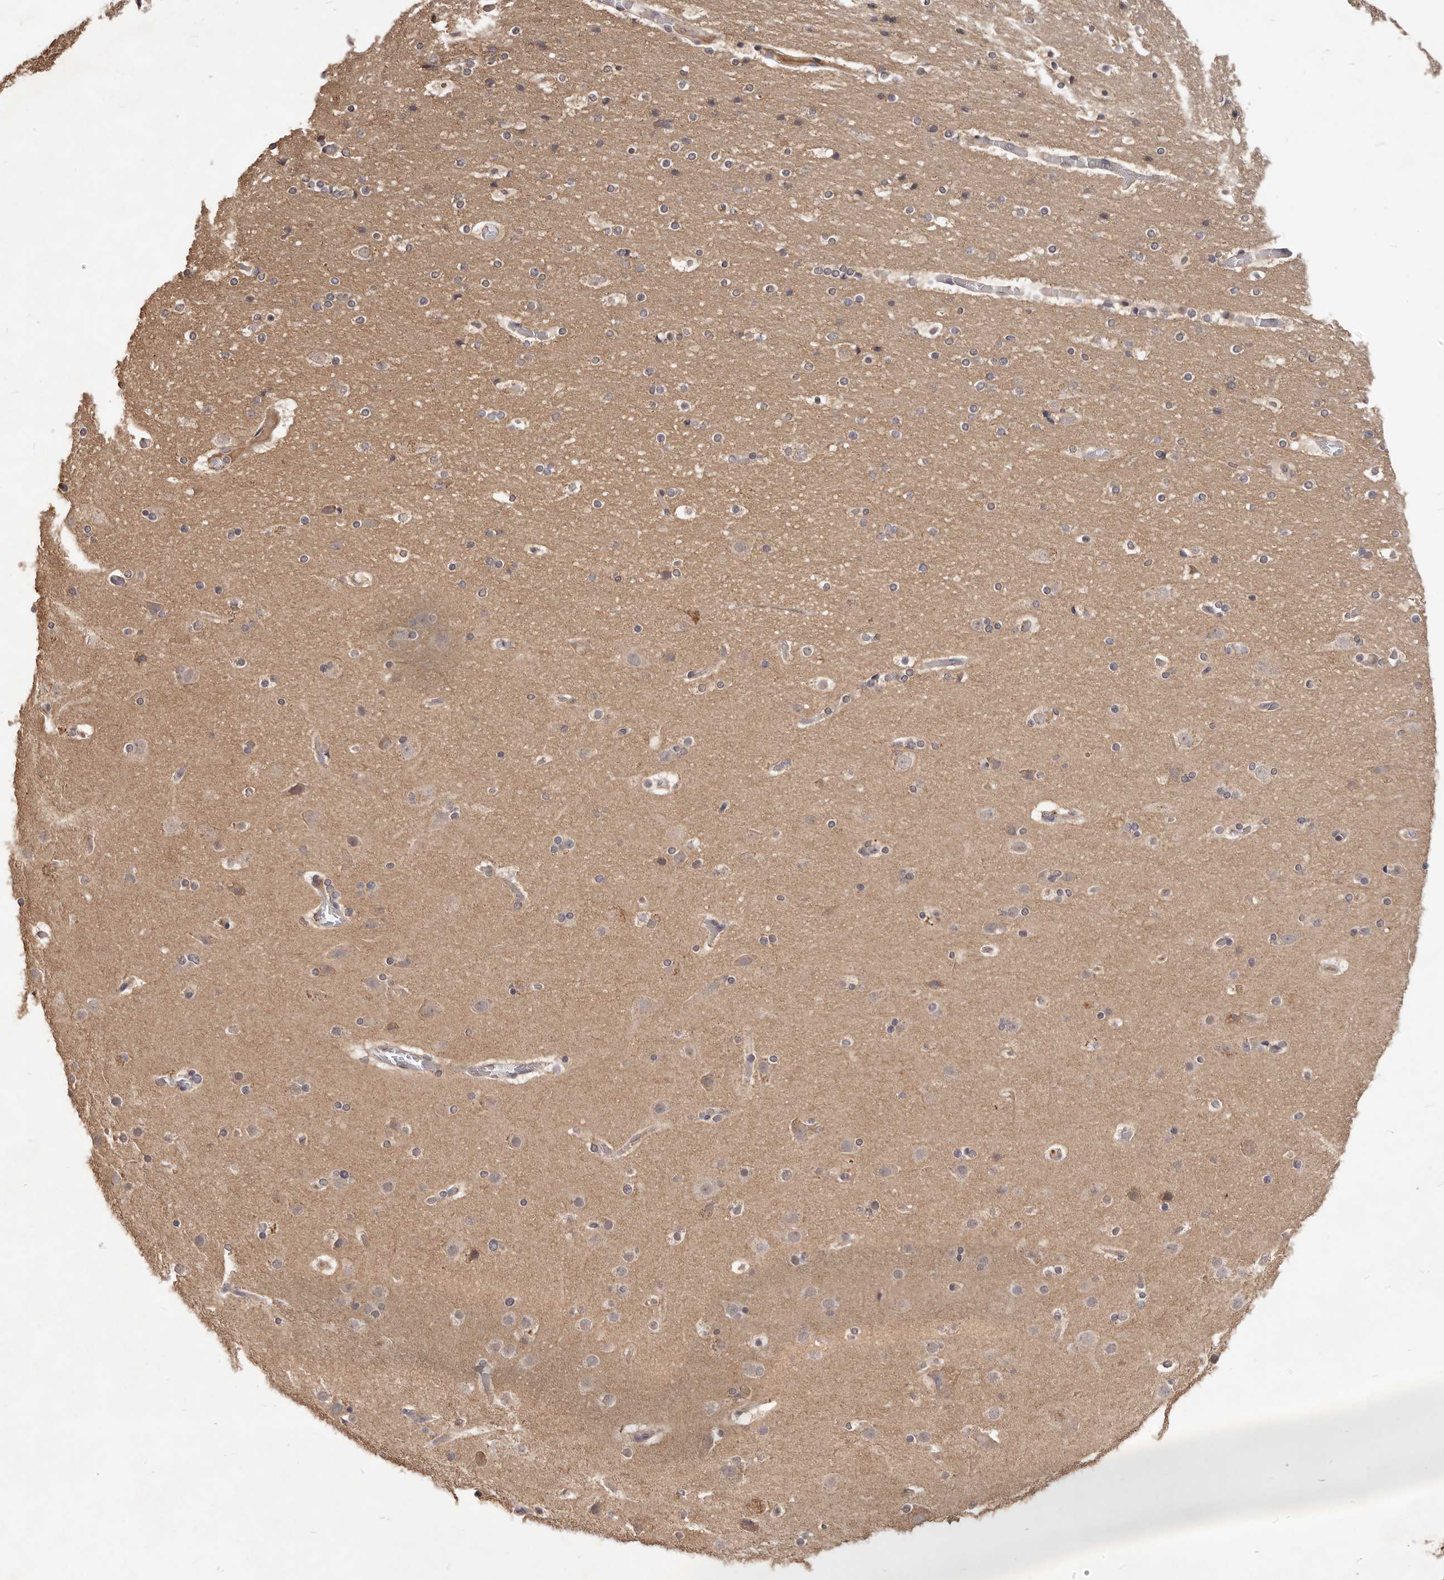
{"staining": {"intensity": "negative", "quantity": "none", "location": "none"}, "tissue": "cerebral cortex", "cell_type": "Endothelial cells", "image_type": "normal", "snomed": [{"axis": "morphology", "description": "Normal tissue, NOS"}, {"axis": "topography", "description": "Cerebral cortex"}], "caption": "There is no significant staining in endothelial cells of cerebral cortex. (Brightfield microscopy of DAB (3,3'-diaminobenzidine) immunohistochemistry at high magnification).", "gene": "TSPAN13", "patient": {"sex": "male", "age": 57}}